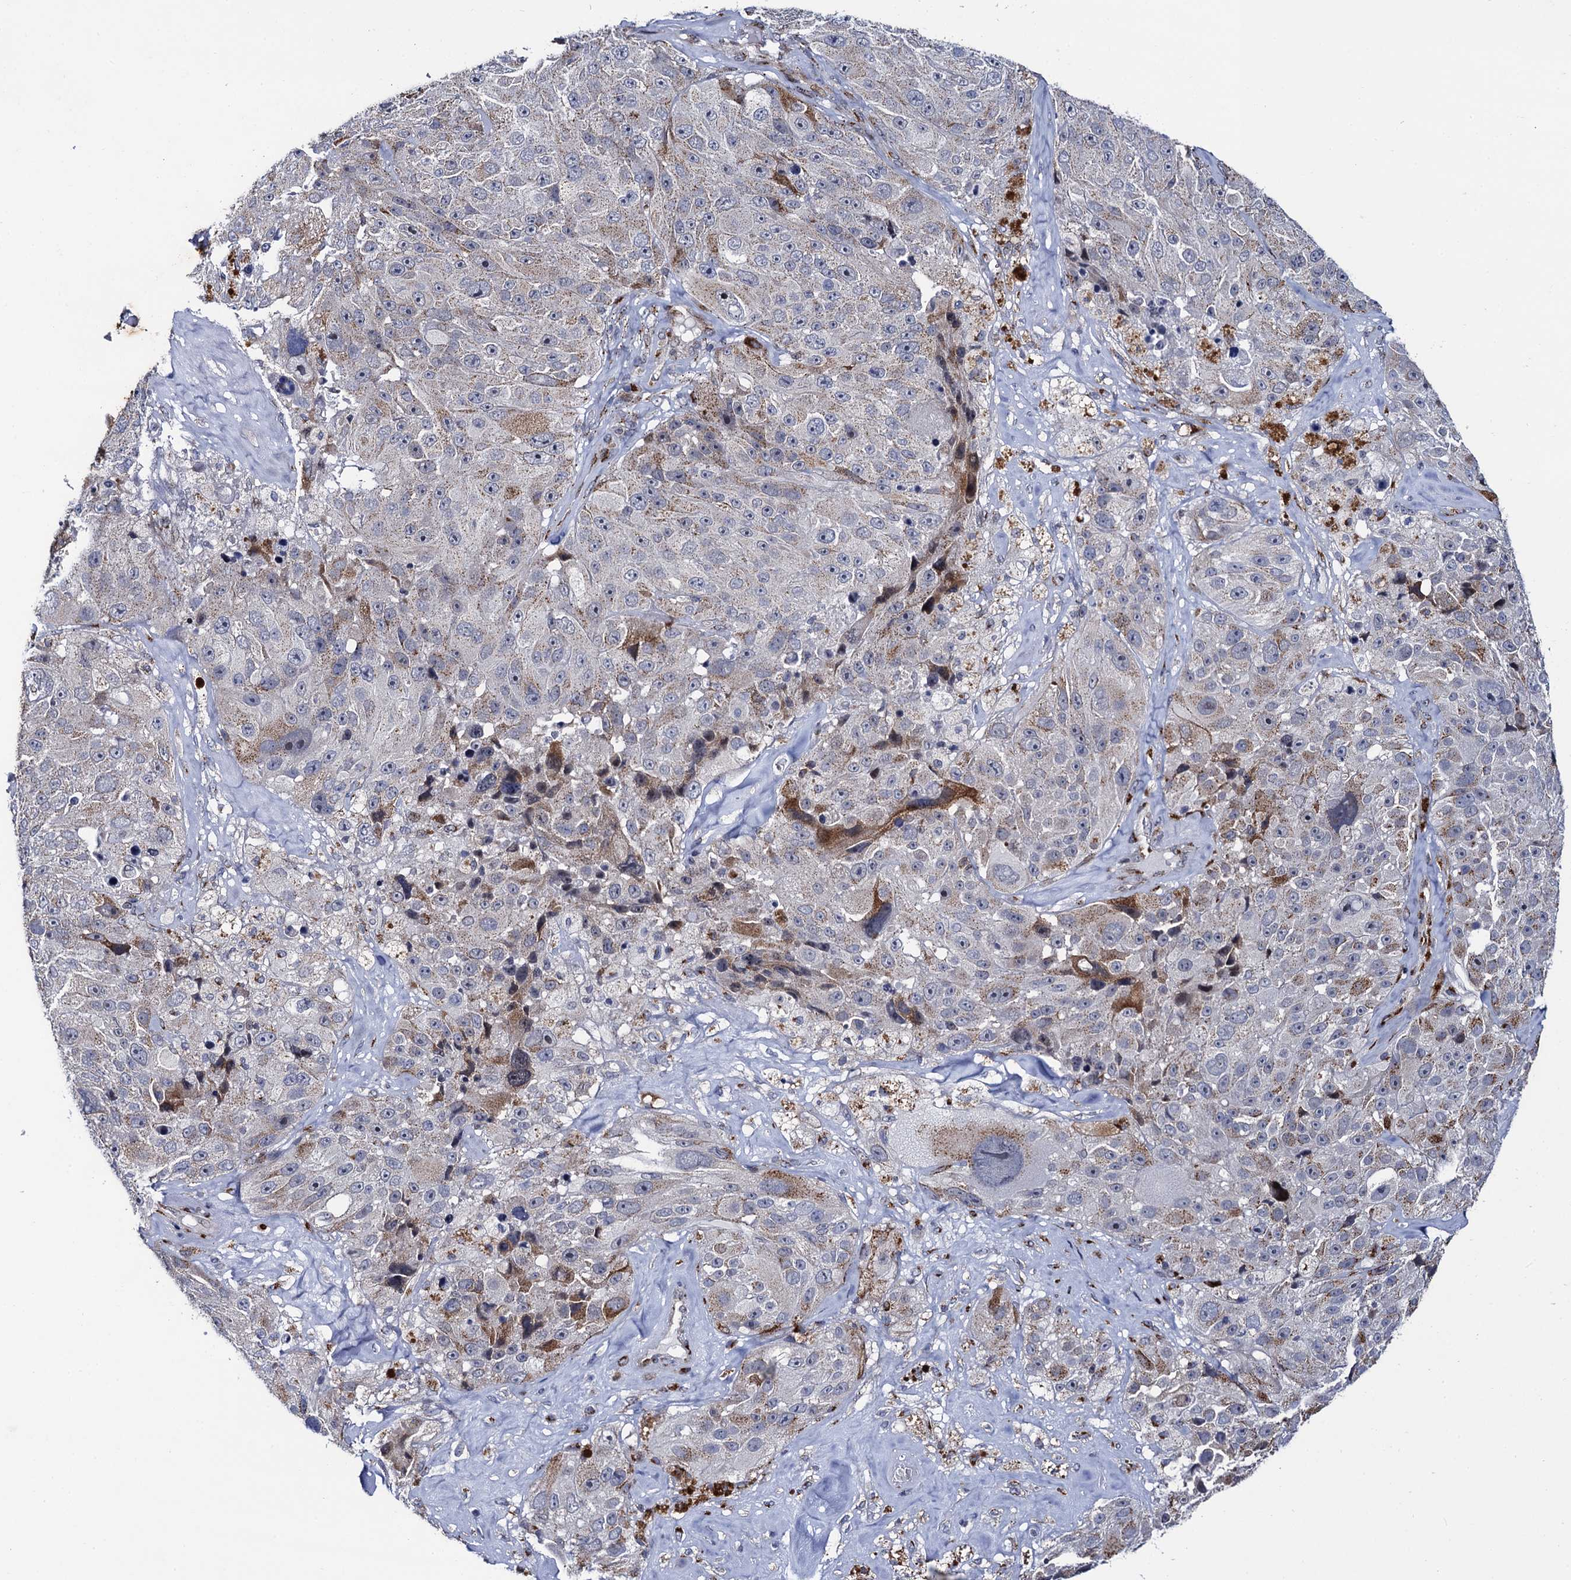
{"staining": {"intensity": "weak", "quantity": "25%-75%", "location": "cytoplasmic/membranous"}, "tissue": "melanoma", "cell_type": "Tumor cells", "image_type": "cancer", "snomed": [{"axis": "morphology", "description": "Malignant melanoma, Metastatic site"}, {"axis": "topography", "description": "Lymph node"}], "caption": "The micrograph demonstrates staining of melanoma, revealing weak cytoplasmic/membranous protein staining (brown color) within tumor cells. The staining is performed using DAB brown chromogen to label protein expression. The nuclei are counter-stained blue using hematoxylin.", "gene": "THAP2", "patient": {"sex": "male", "age": 62}}